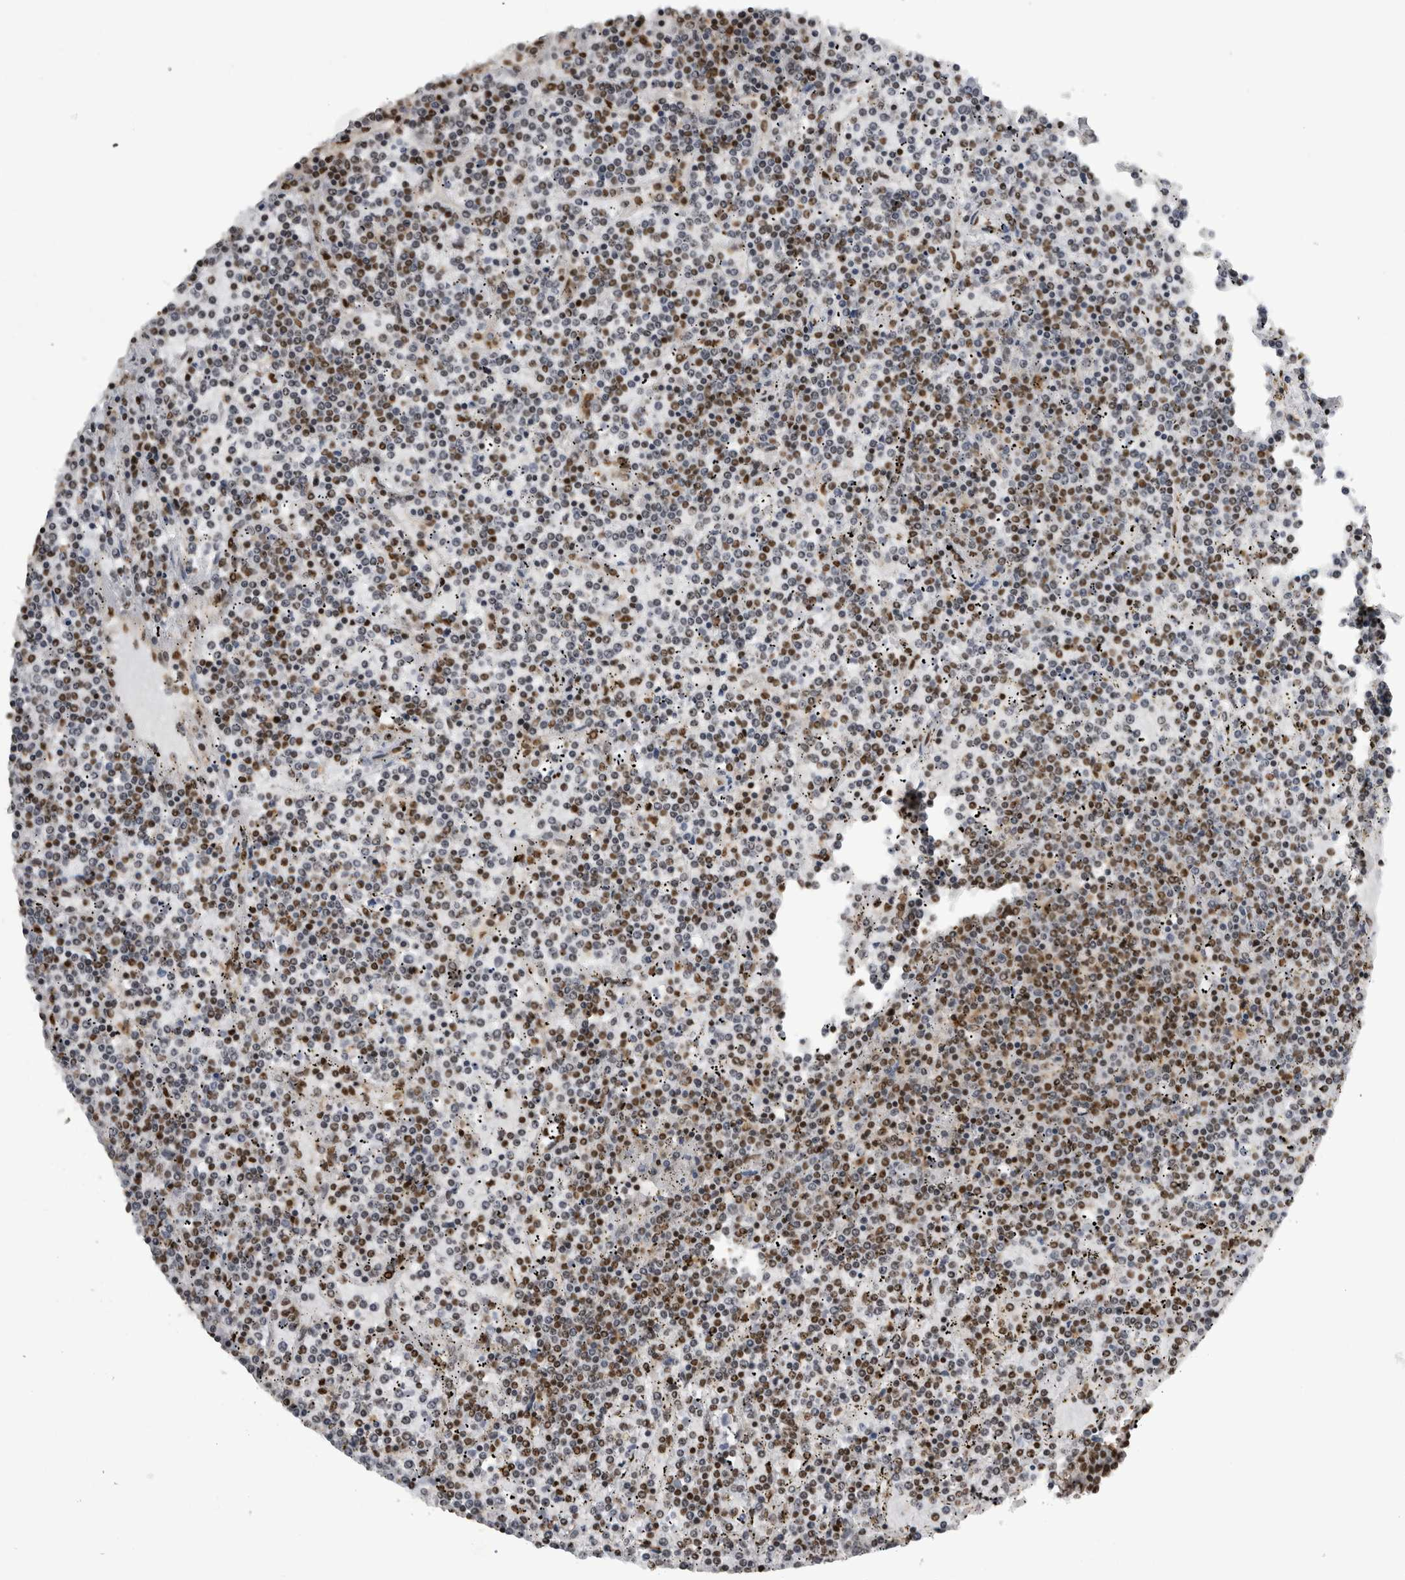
{"staining": {"intensity": "moderate", "quantity": "25%-75%", "location": "nuclear"}, "tissue": "lymphoma", "cell_type": "Tumor cells", "image_type": "cancer", "snomed": [{"axis": "morphology", "description": "Malignant lymphoma, non-Hodgkin's type, Low grade"}, {"axis": "topography", "description": "Spleen"}], "caption": "Immunohistochemistry (IHC) image of human low-grade malignant lymphoma, non-Hodgkin's type stained for a protein (brown), which demonstrates medium levels of moderate nuclear staining in approximately 25%-75% of tumor cells.", "gene": "ZSCAN2", "patient": {"sex": "female", "age": 19}}